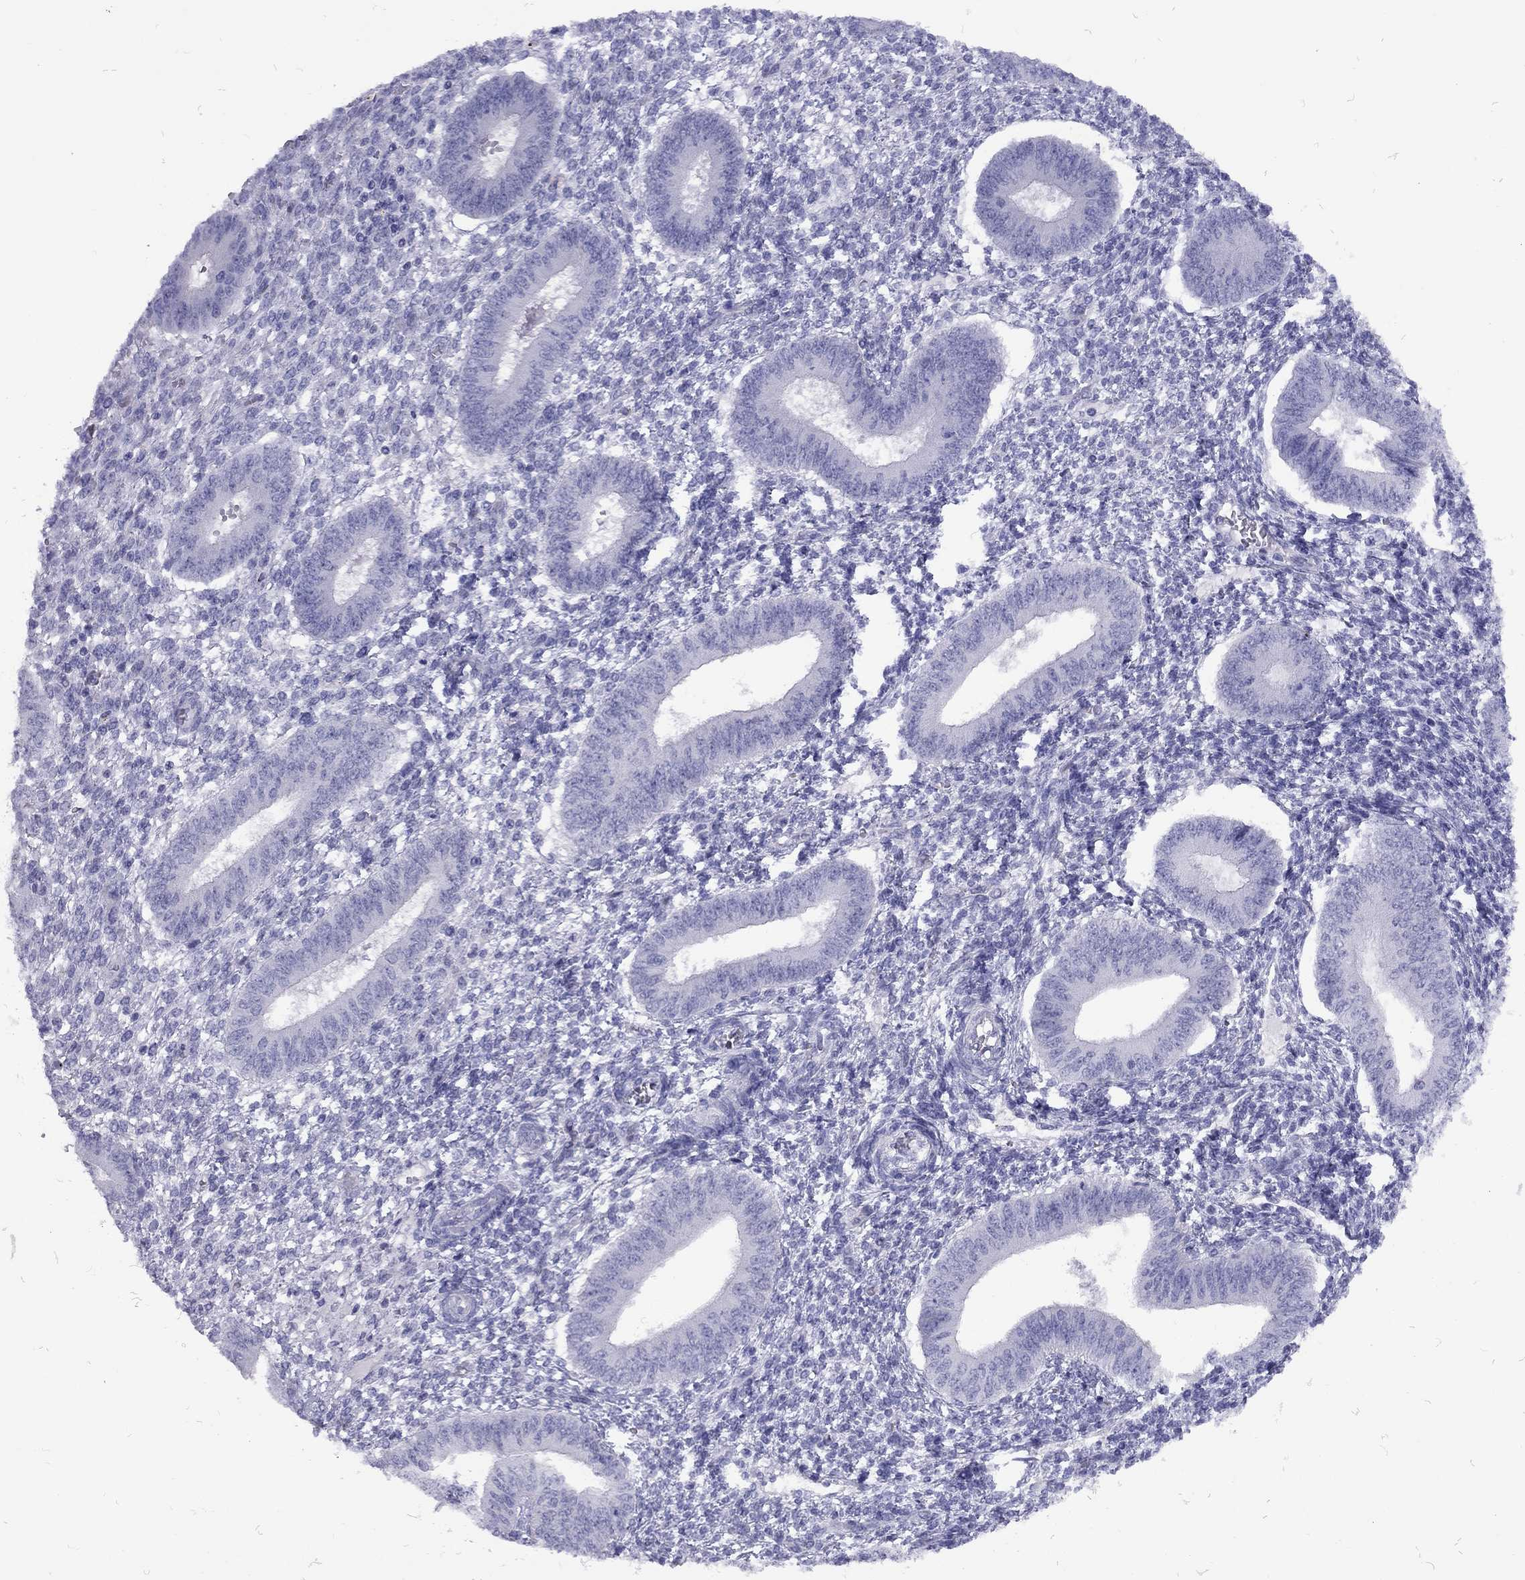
{"staining": {"intensity": "negative", "quantity": "none", "location": "none"}, "tissue": "endometrium", "cell_type": "Cells in endometrial stroma", "image_type": "normal", "snomed": [{"axis": "morphology", "description": "Normal tissue, NOS"}, {"axis": "topography", "description": "Endometrium"}], "caption": "Cells in endometrial stroma show no significant protein staining in normal endometrium. (Immunohistochemistry, brightfield microscopy, high magnification).", "gene": "FSCN3", "patient": {"sex": "female", "age": 42}}